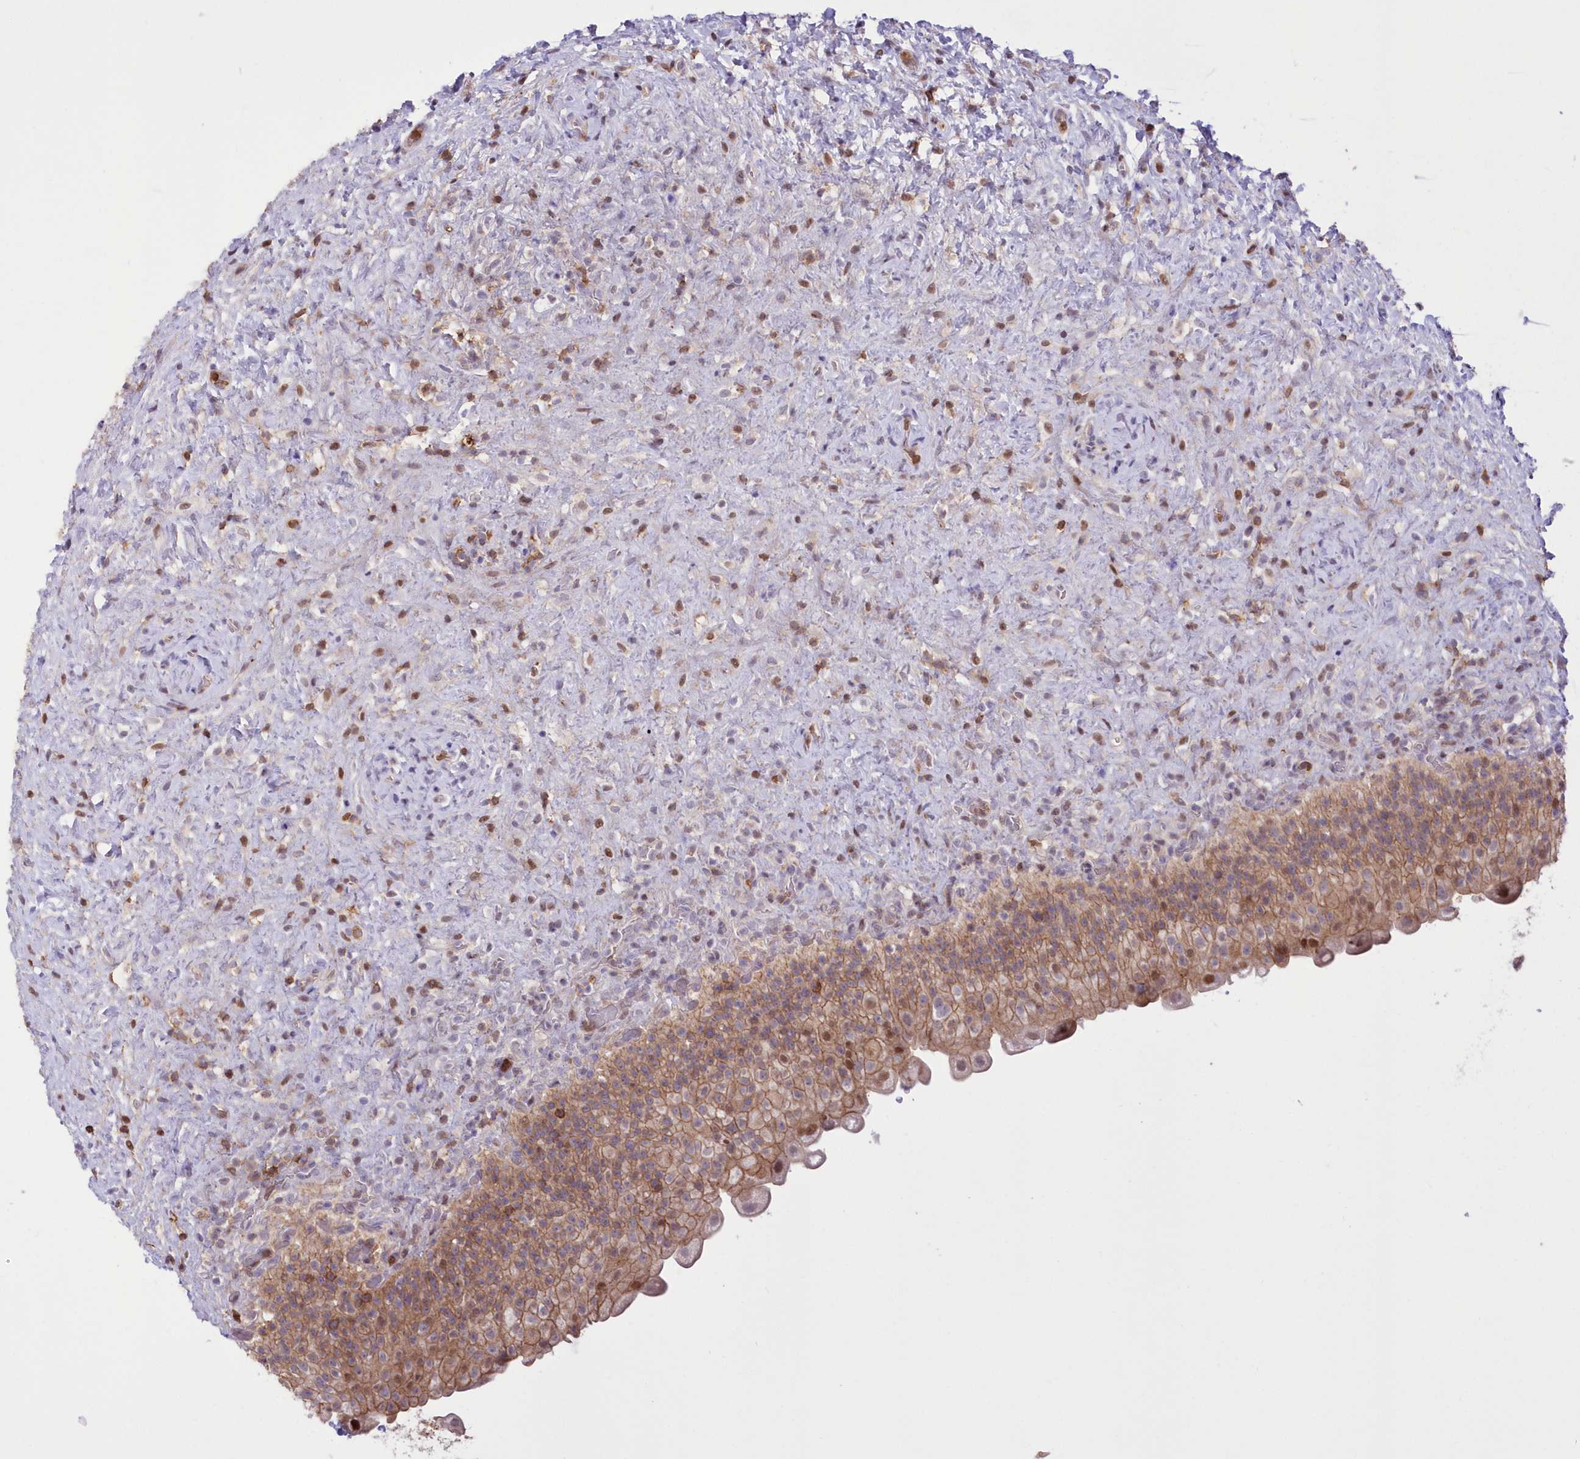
{"staining": {"intensity": "moderate", "quantity": ">75%", "location": "cytoplasmic/membranous,nuclear"}, "tissue": "urinary bladder", "cell_type": "Urothelial cells", "image_type": "normal", "snomed": [{"axis": "morphology", "description": "Normal tissue, NOS"}, {"axis": "topography", "description": "Urinary bladder"}], "caption": "Approximately >75% of urothelial cells in unremarkable urinary bladder exhibit moderate cytoplasmic/membranous,nuclear protein positivity as visualized by brown immunohistochemical staining.", "gene": "RNPEPL1", "patient": {"sex": "female", "age": 27}}